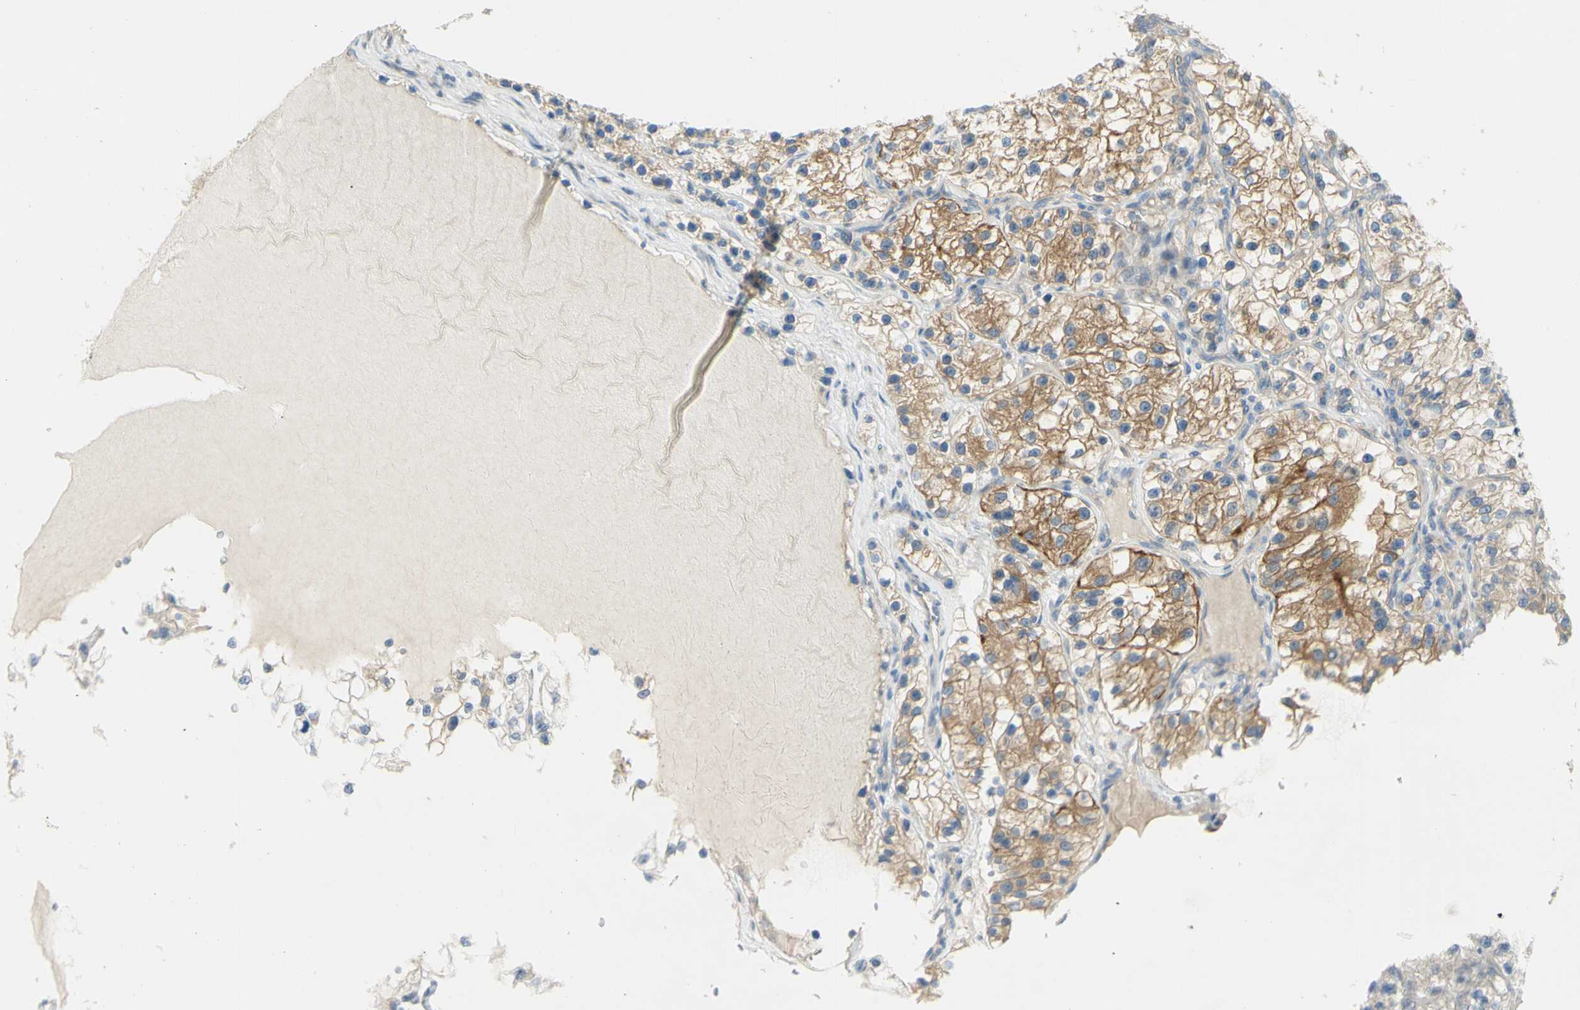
{"staining": {"intensity": "moderate", "quantity": "<25%", "location": "cytoplasmic/membranous"}, "tissue": "renal cancer", "cell_type": "Tumor cells", "image_type": "cancer", "snomed": [{"axis": "morphology", "description": "Adenocarcinoma, NOS"}, {"axis": "topography", "description": "Kidney"}], "caption": "This is an image of immunohistochemistry staining of renal adenocarcinoma, which shows moderate staining in the cytoplasmic/membranous of tumor cells.", "gene": "GCNT3", "patient": {"sex": "female", "age": 57}}